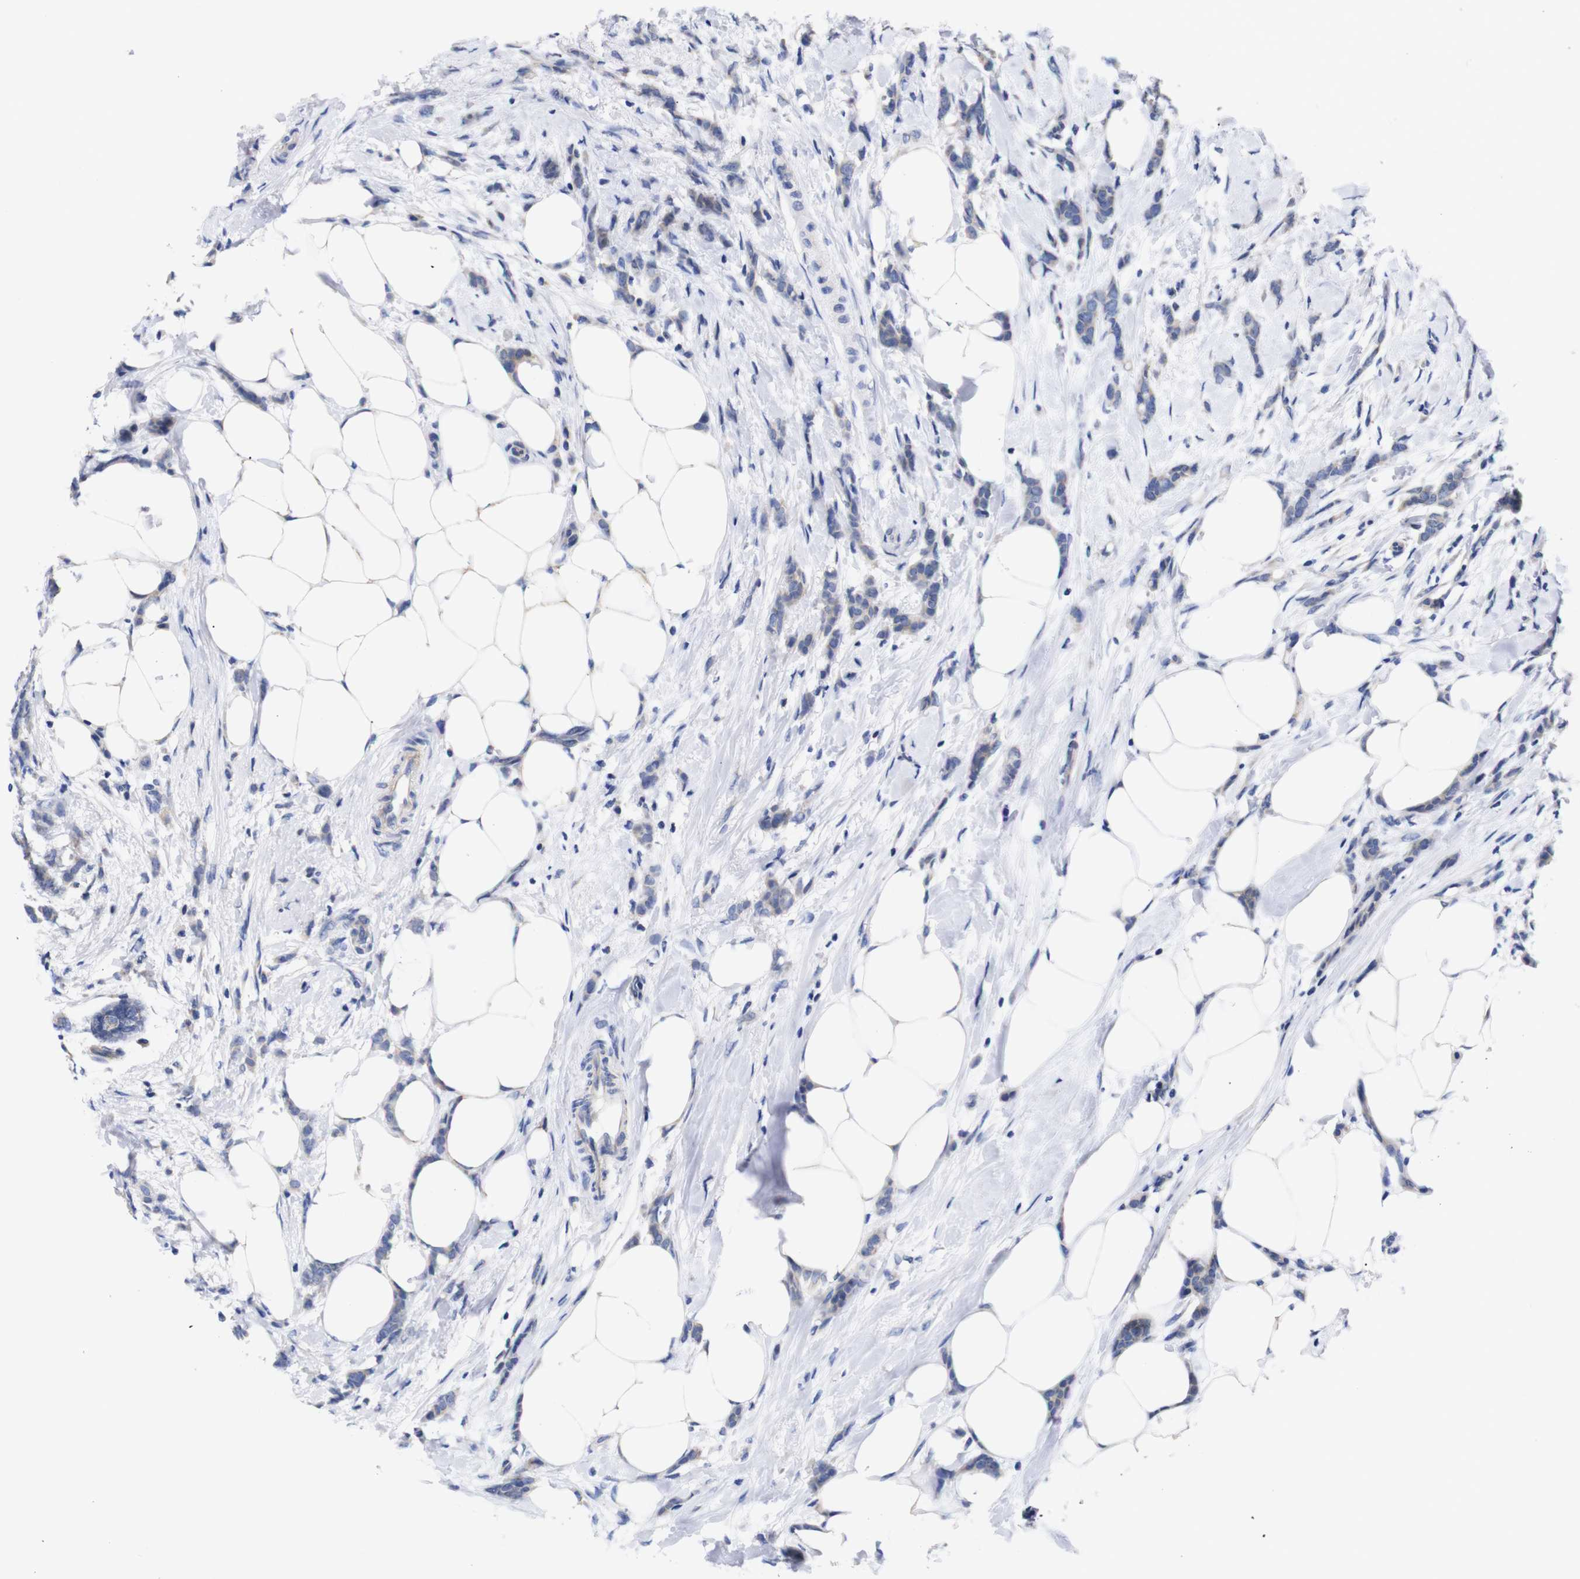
{"staining": {"intensity": "weak", "quantity": "<25%", "location": "cytoplasmic/membranous"}, "tissue": "breast cancer", "cell_type": "Tumor cells", "image_type": "cancer", "snomed": [{"axis": "morphology", "description": "Lobular carcinoma, in situ"}, {"axis": "morphology", "description": "Lobular carcinoma"}, {"axis": "topography", "description": "Breast"}], "caption": "Immunohistochemical staining of human breast lobular carcinoma displays no significant positivity in tumor cells.", "gene": "OPN3", "patient": {"sex": "female", "age": 41}}